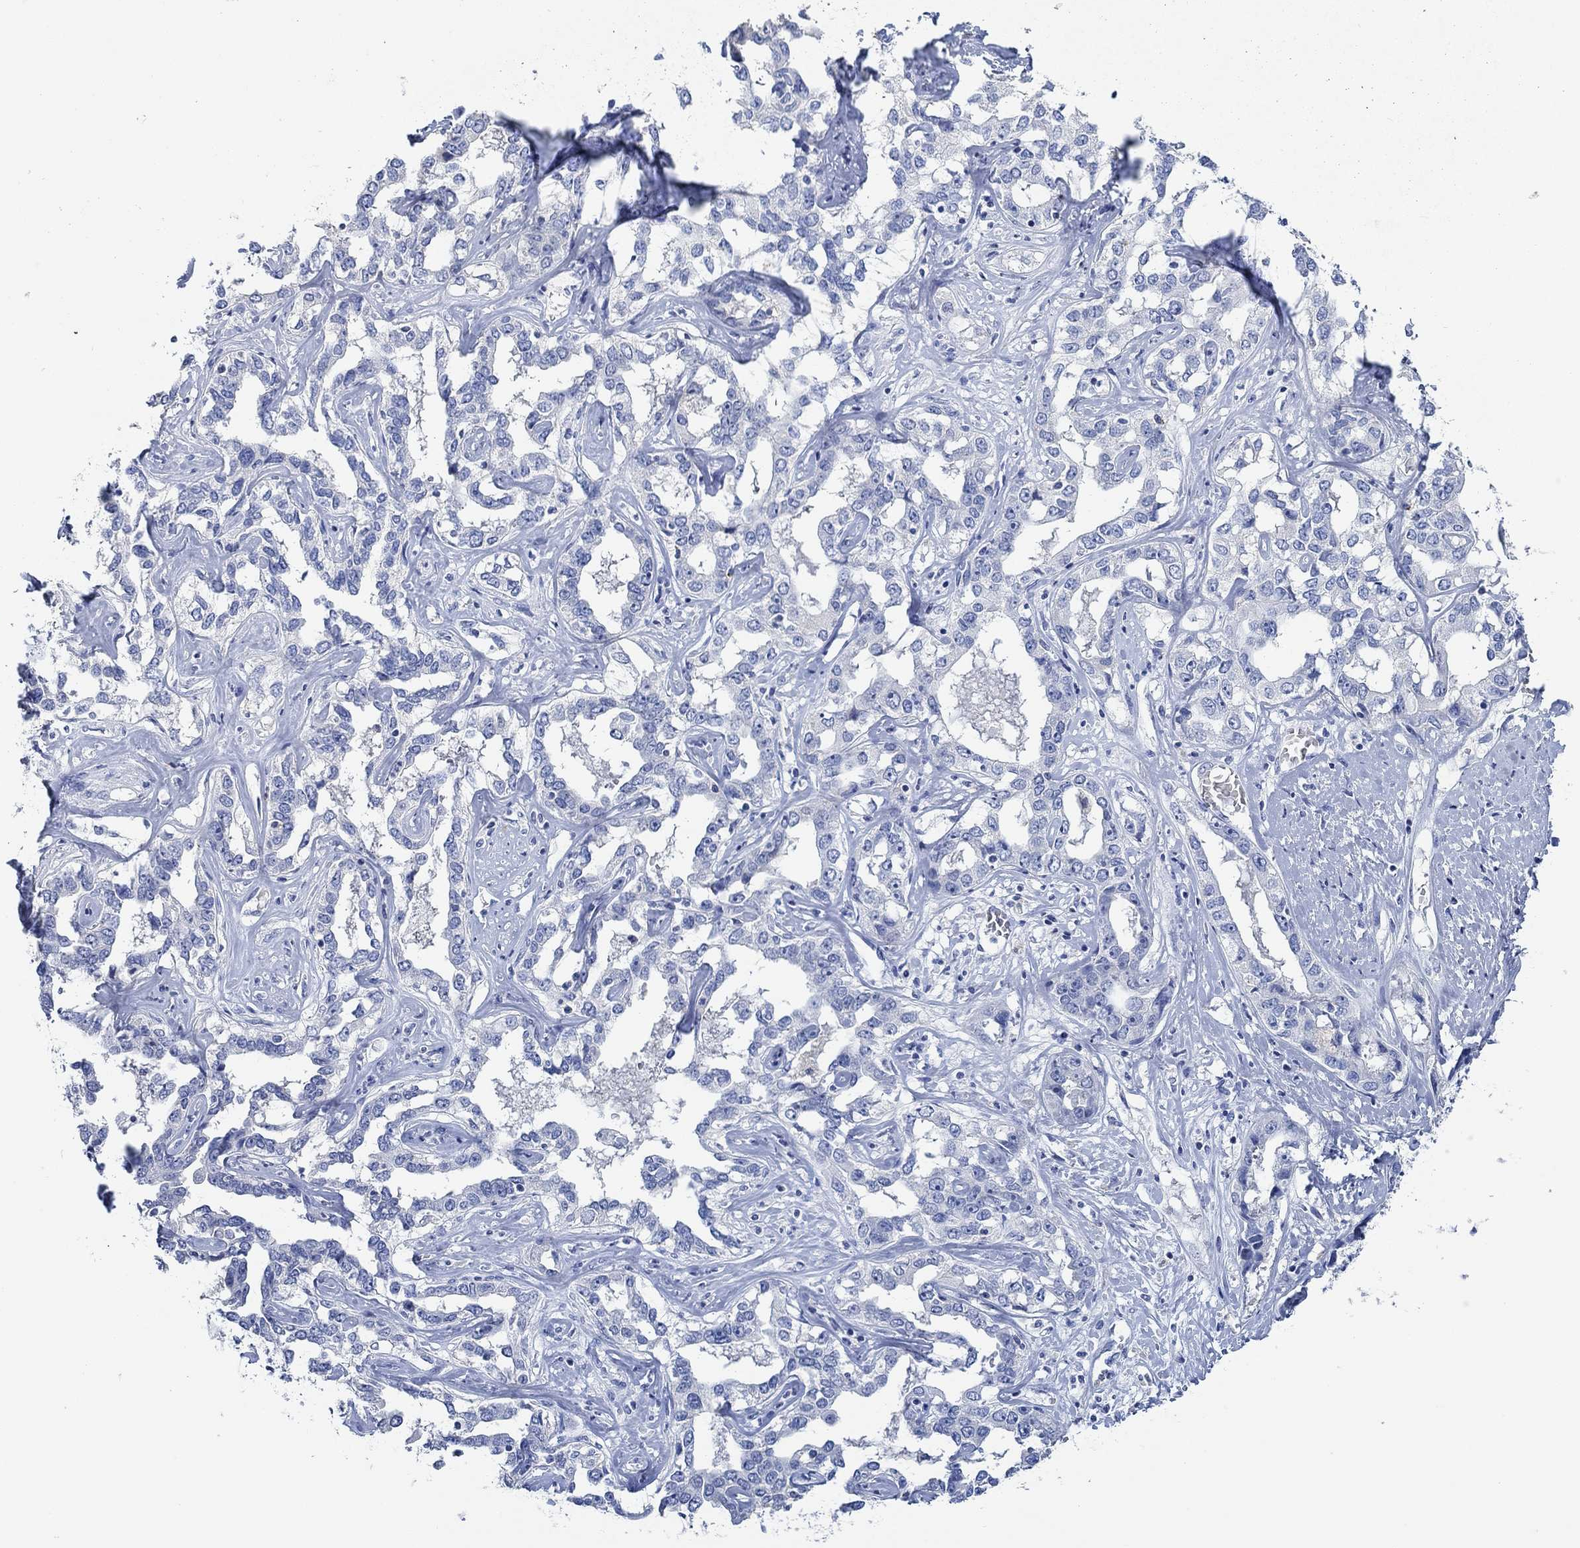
{"staining": {"intensity": "negative", "quantity": "none", "location": "none"}, "tissue": "liver cancer", "cell_type": "Tumor cells", "image_type": "cancer", "snomed": [{"axis": "morphology", "description": "Cholangiocarcinoma"}, {"axis": "topography", "description": "Liver"}], "caption": "Tumor cells are negative for protein expression in human cholangiocarcinoma (liver).", "gene": "PPP1R17", "patient": {"sex": "male", "age": 59}}